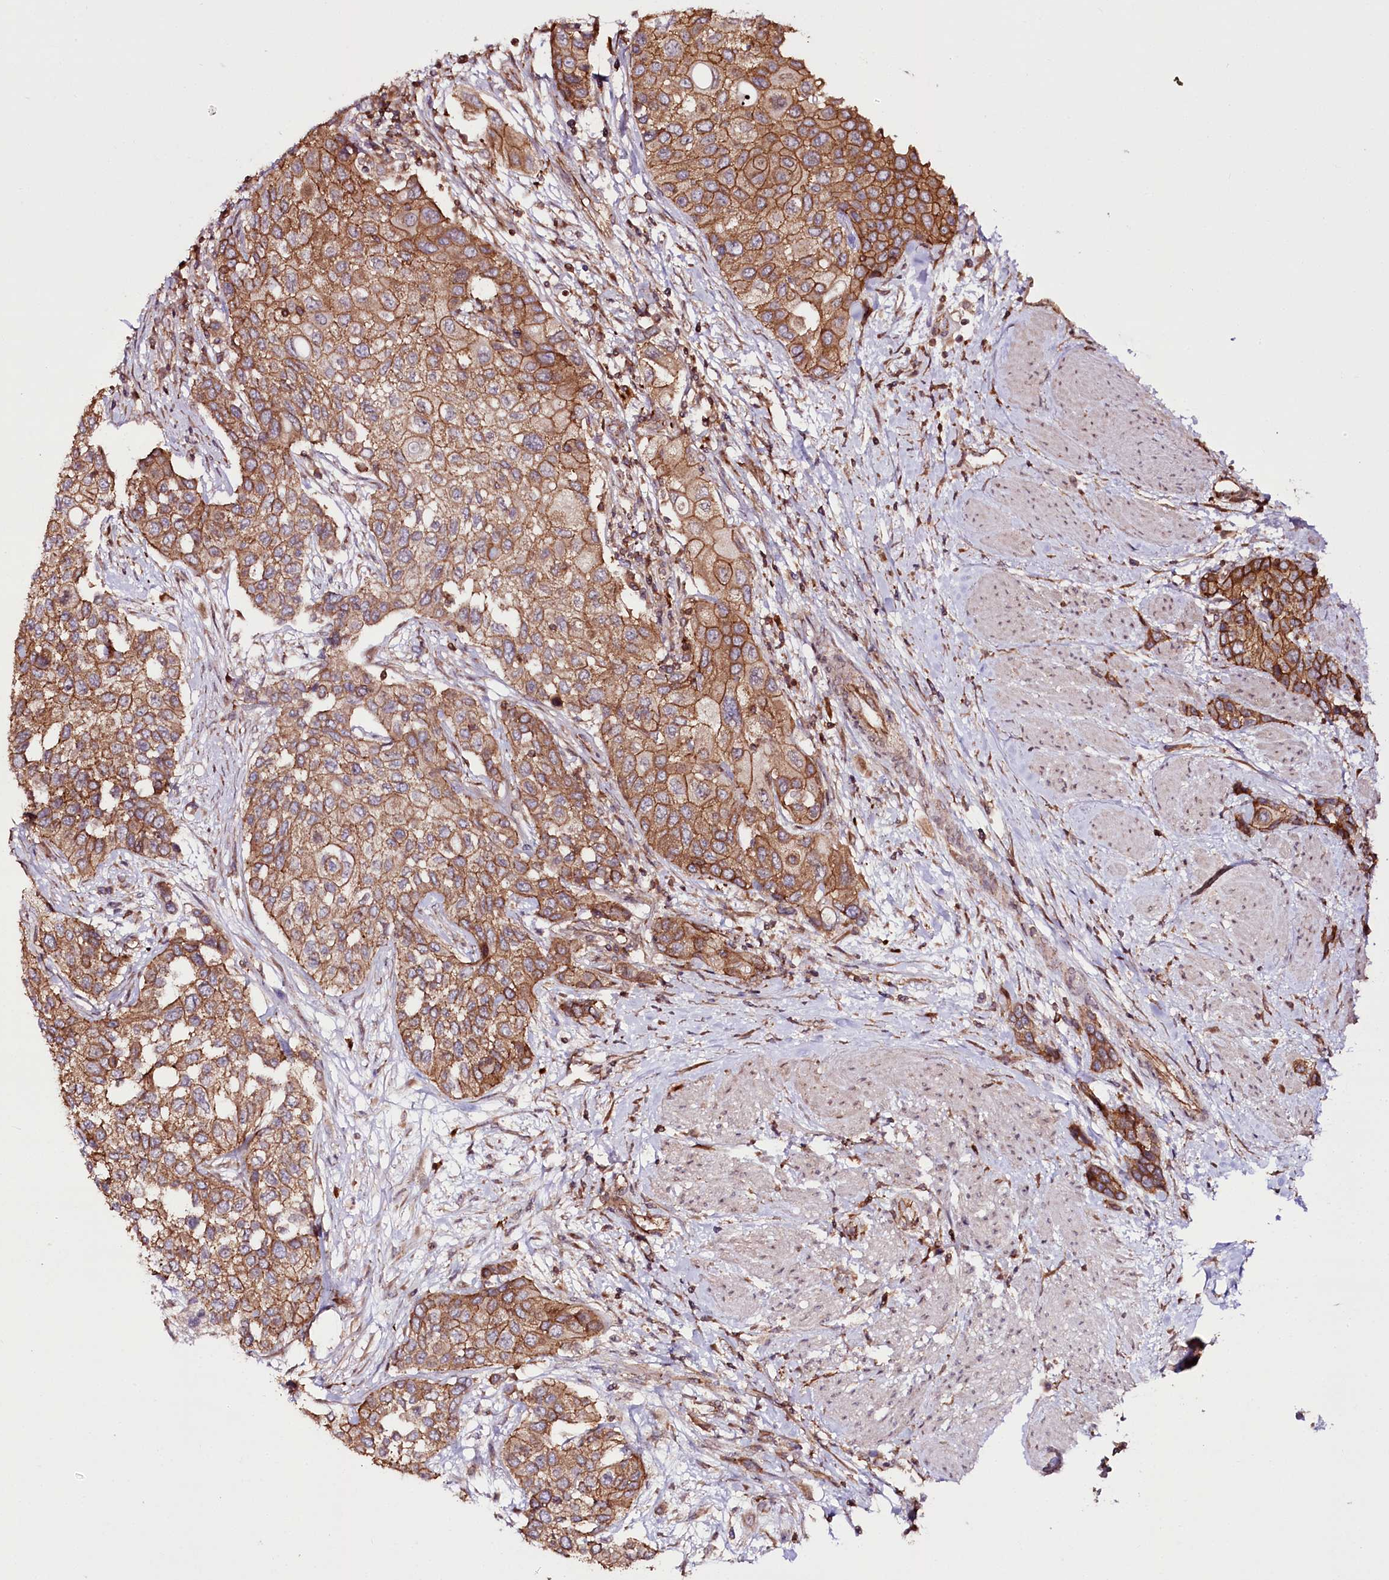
{"staining": {"intensity": "strong", "quantity": "25%-75%", "location": "cytoplasmic/membranous"}, "tissue": "urothelial cancer", "cell_type": "Tumor cells", "image_type": "cancer", "snomed": [{"axis": "morphology", "description": "Normal tissue, NOS"}, {"axis": "morphology", "description": "Urothelial carcinoma, High grade"}, {"axis": "topography", "description": "Vascular tissue"}, {"axis": "topography", "description": "Urinary bladder"}], "caption": "Protein expression by immunohistochemistry reveals strong cytoplasmic/membranous expression in about 25%-75% of tumor cells in high-grade urothelial carcinoma. The protein of interest is shown in brown color, while the nuclei are stained blue.", "gene": "DHX29", "patient": {"sex": "female", "age": 56}}